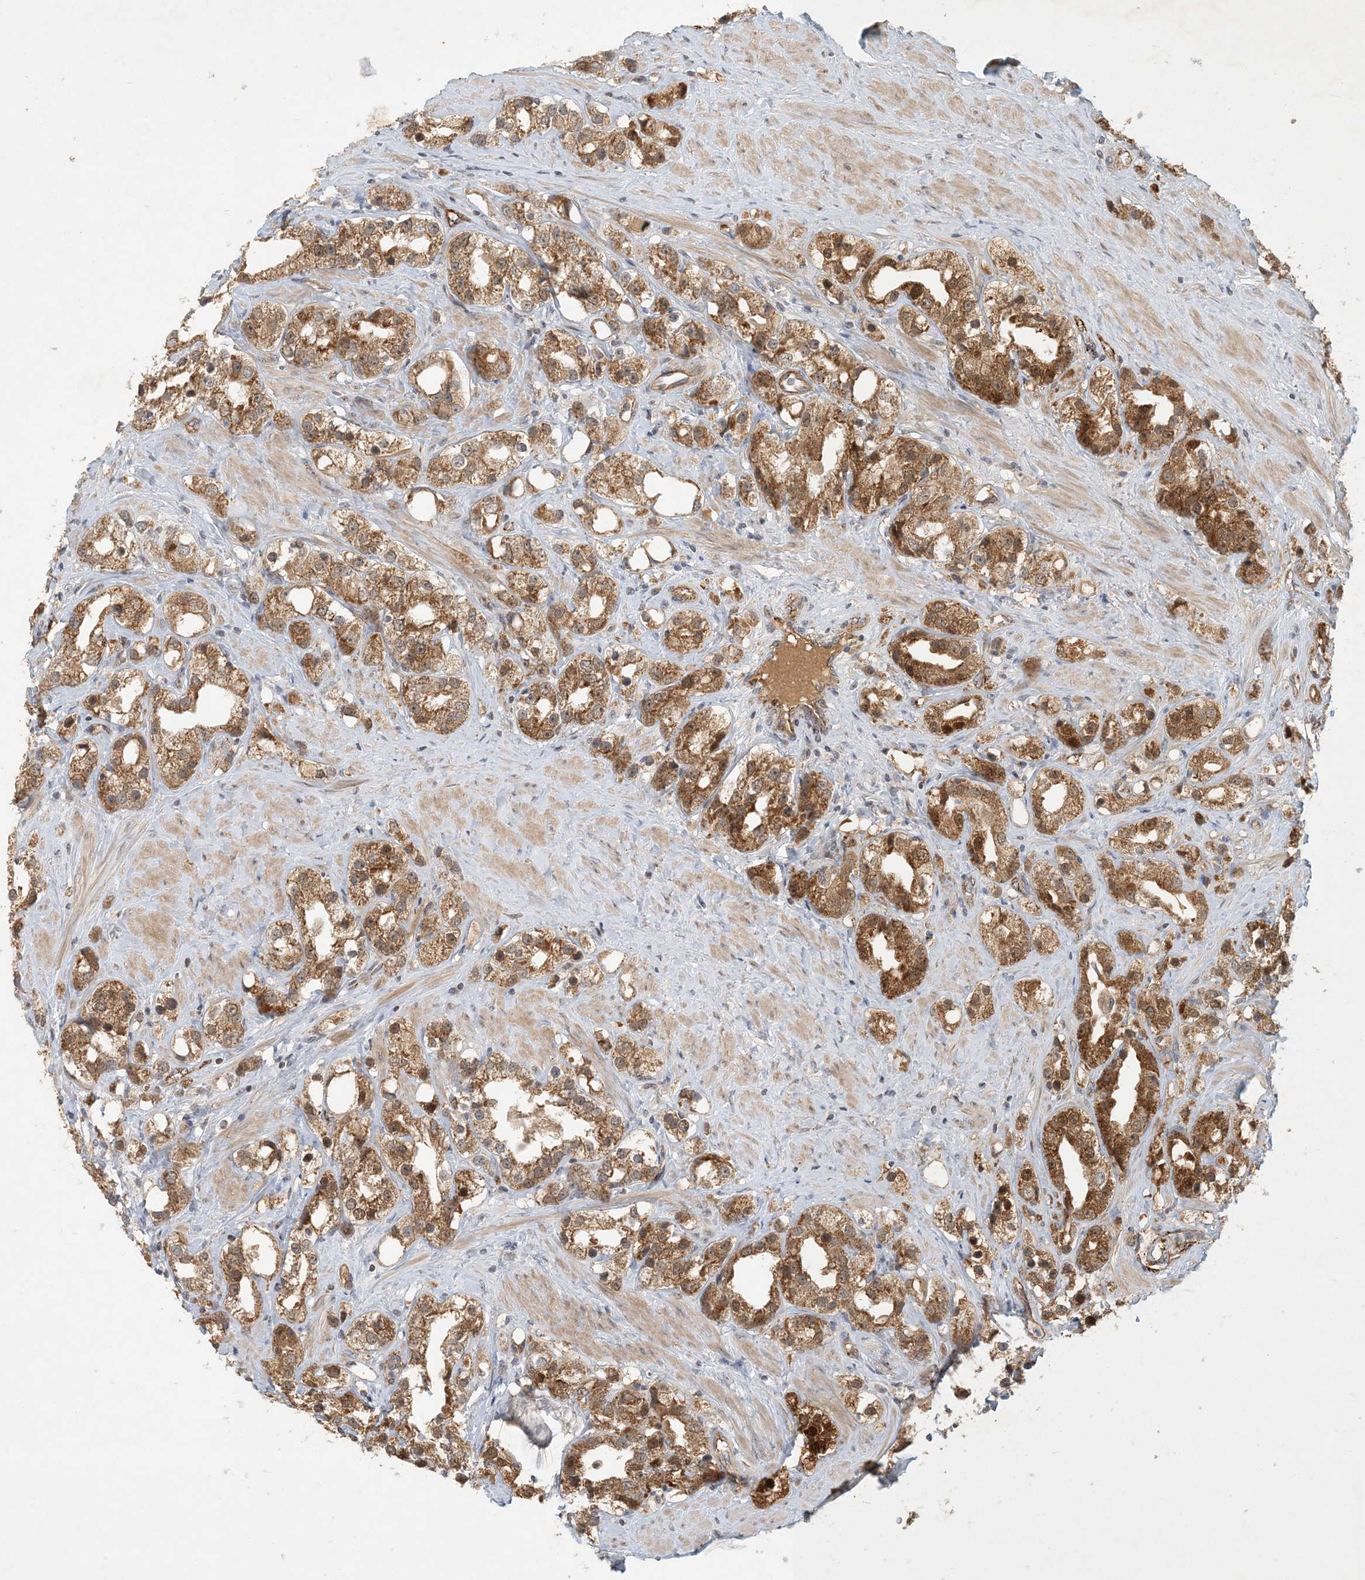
{"staining": {"intensity": "moderate", "quantity": ">75%", "location": "cytoplasmic/membranous"}, "tissue": "prostate cancer", "cell_type": "Tumor cells", "image_type": "cancer", "snomed": [{"axis": "morphology", "description": "Adenocarcinoma, NOS"}, {"axis": "topography", "description": "Prostate"}], "caption": "IHC (DAB) staining of human prostate cancer (adenocarcinoma) exhibits moderate cytoplasmic/membranous protein positivity in about >75% of tumor cells.", "gene": "ZBTB3", "patient": {"sex": "male", "age": 79}}